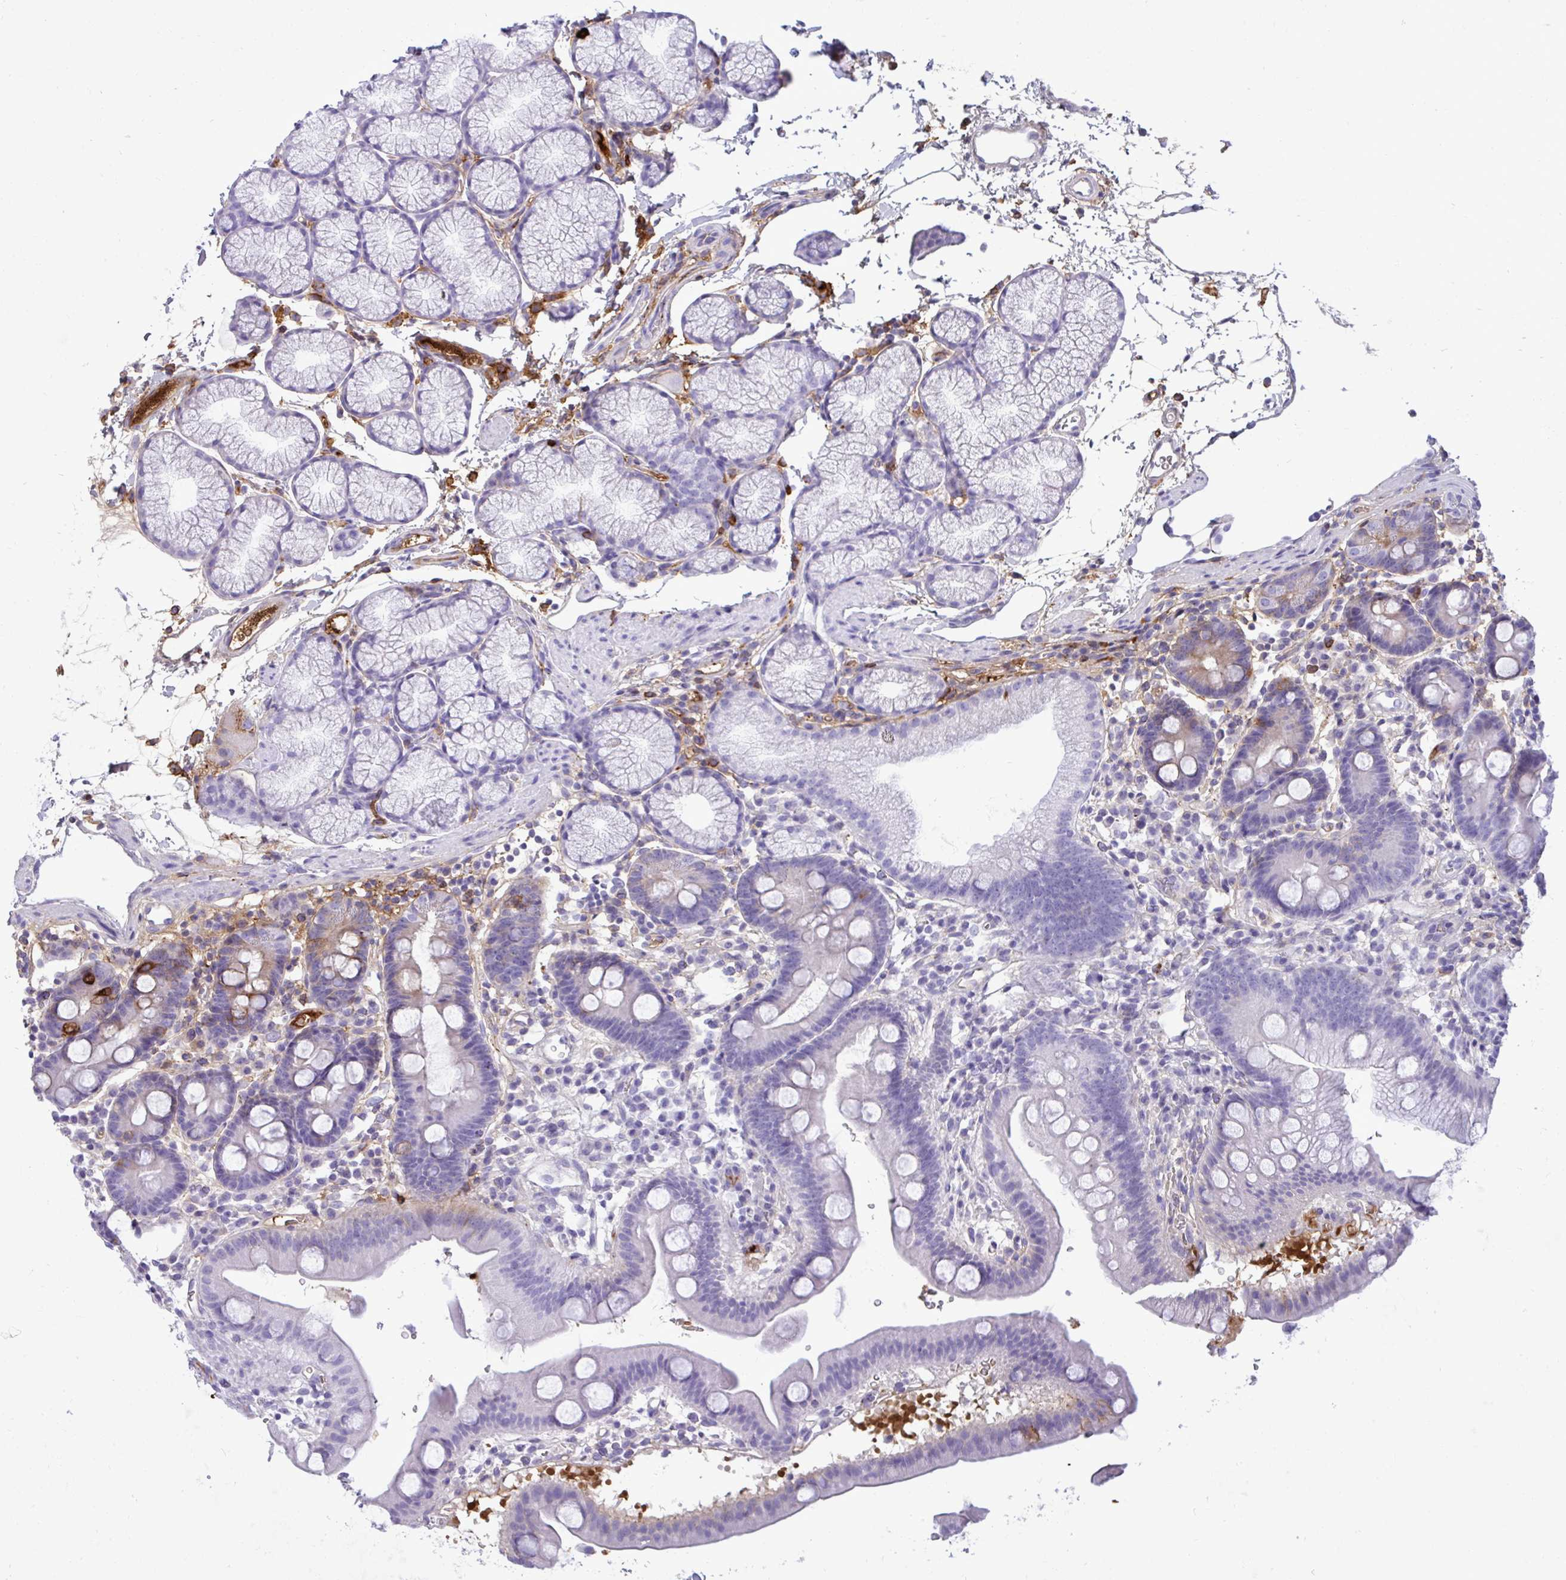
{"staining": {"intensity": "strong", "quantity": "<25%", "location": "cytoplasmic/membranous"}, "tissue": "duodenum", "cell_type": "Glandular cells", "image_type": "normal", "snomed": [{"axis": "morphology", "description": "Normal tissue, NOS"}, {"axis": "topography", "description": "Duodenum"}], "caption": "This histopathology image exhibits IHC staining of normal duodenum, with medium strong cytoplasmic/membranous positivity in approximately <25% of glandular cells.", "gene": "F2", "patient": {"sex": "male", "age": 59}}